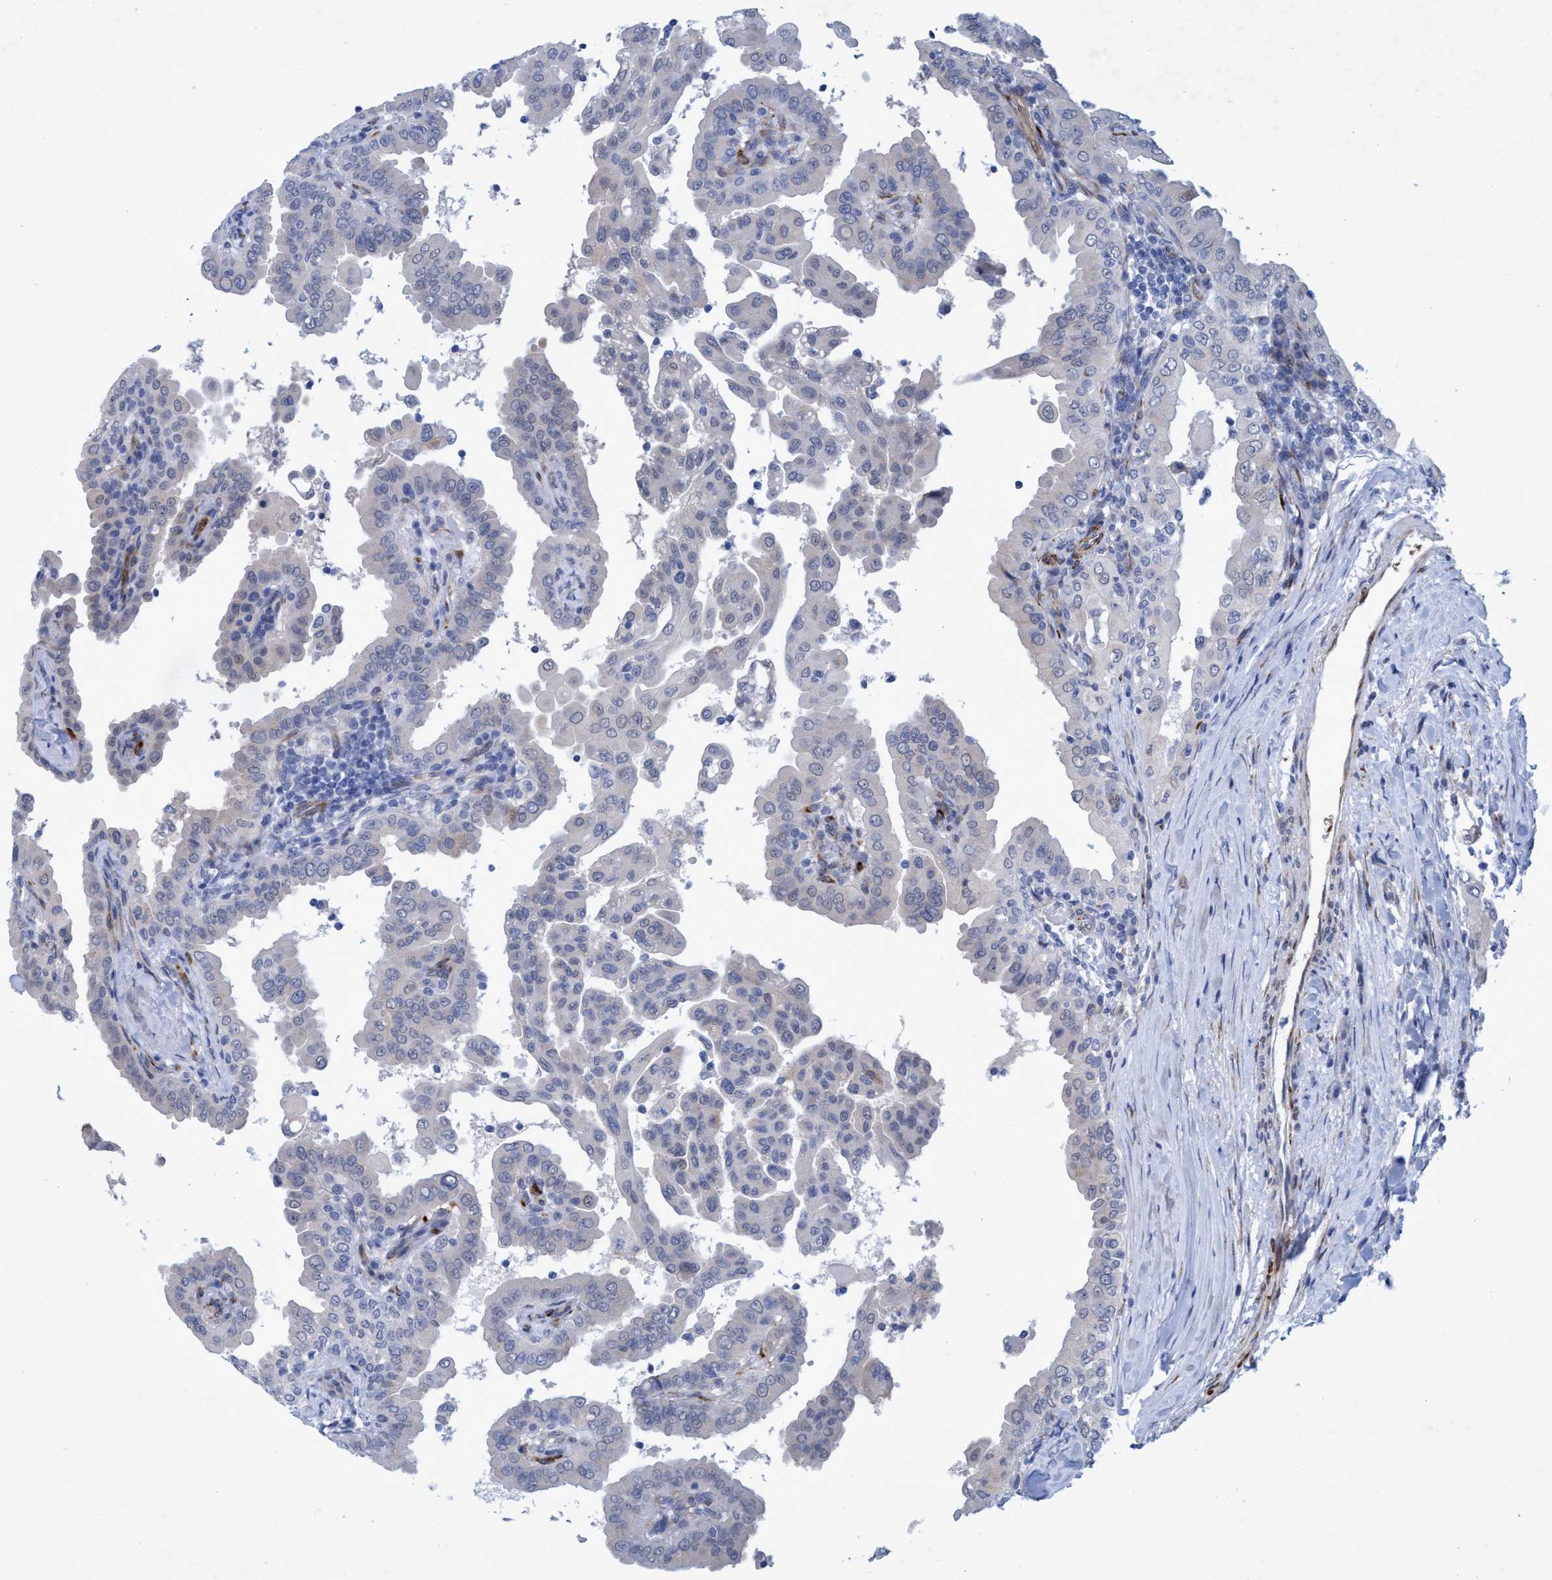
{"staining": {"intensity": "negative", "quantity": "none", "location": "none"}, "tissue": "thyroid cancer", "cell_type": "Tumor cells", "image_type": "cancer", "snomed": [{"axis": "morphology", "description": "Papillary adenocarcinoma, NOS"}, {"axis": "topography", "description": "Thyroid gland"}], "caption": "The immunohistochemistry (IHC) histopathology image has no significant staining in tumor cells of thyroid cancer tissue.", "gene": "SLC43A2", "patient": {"sex": "male", "age": 33}}